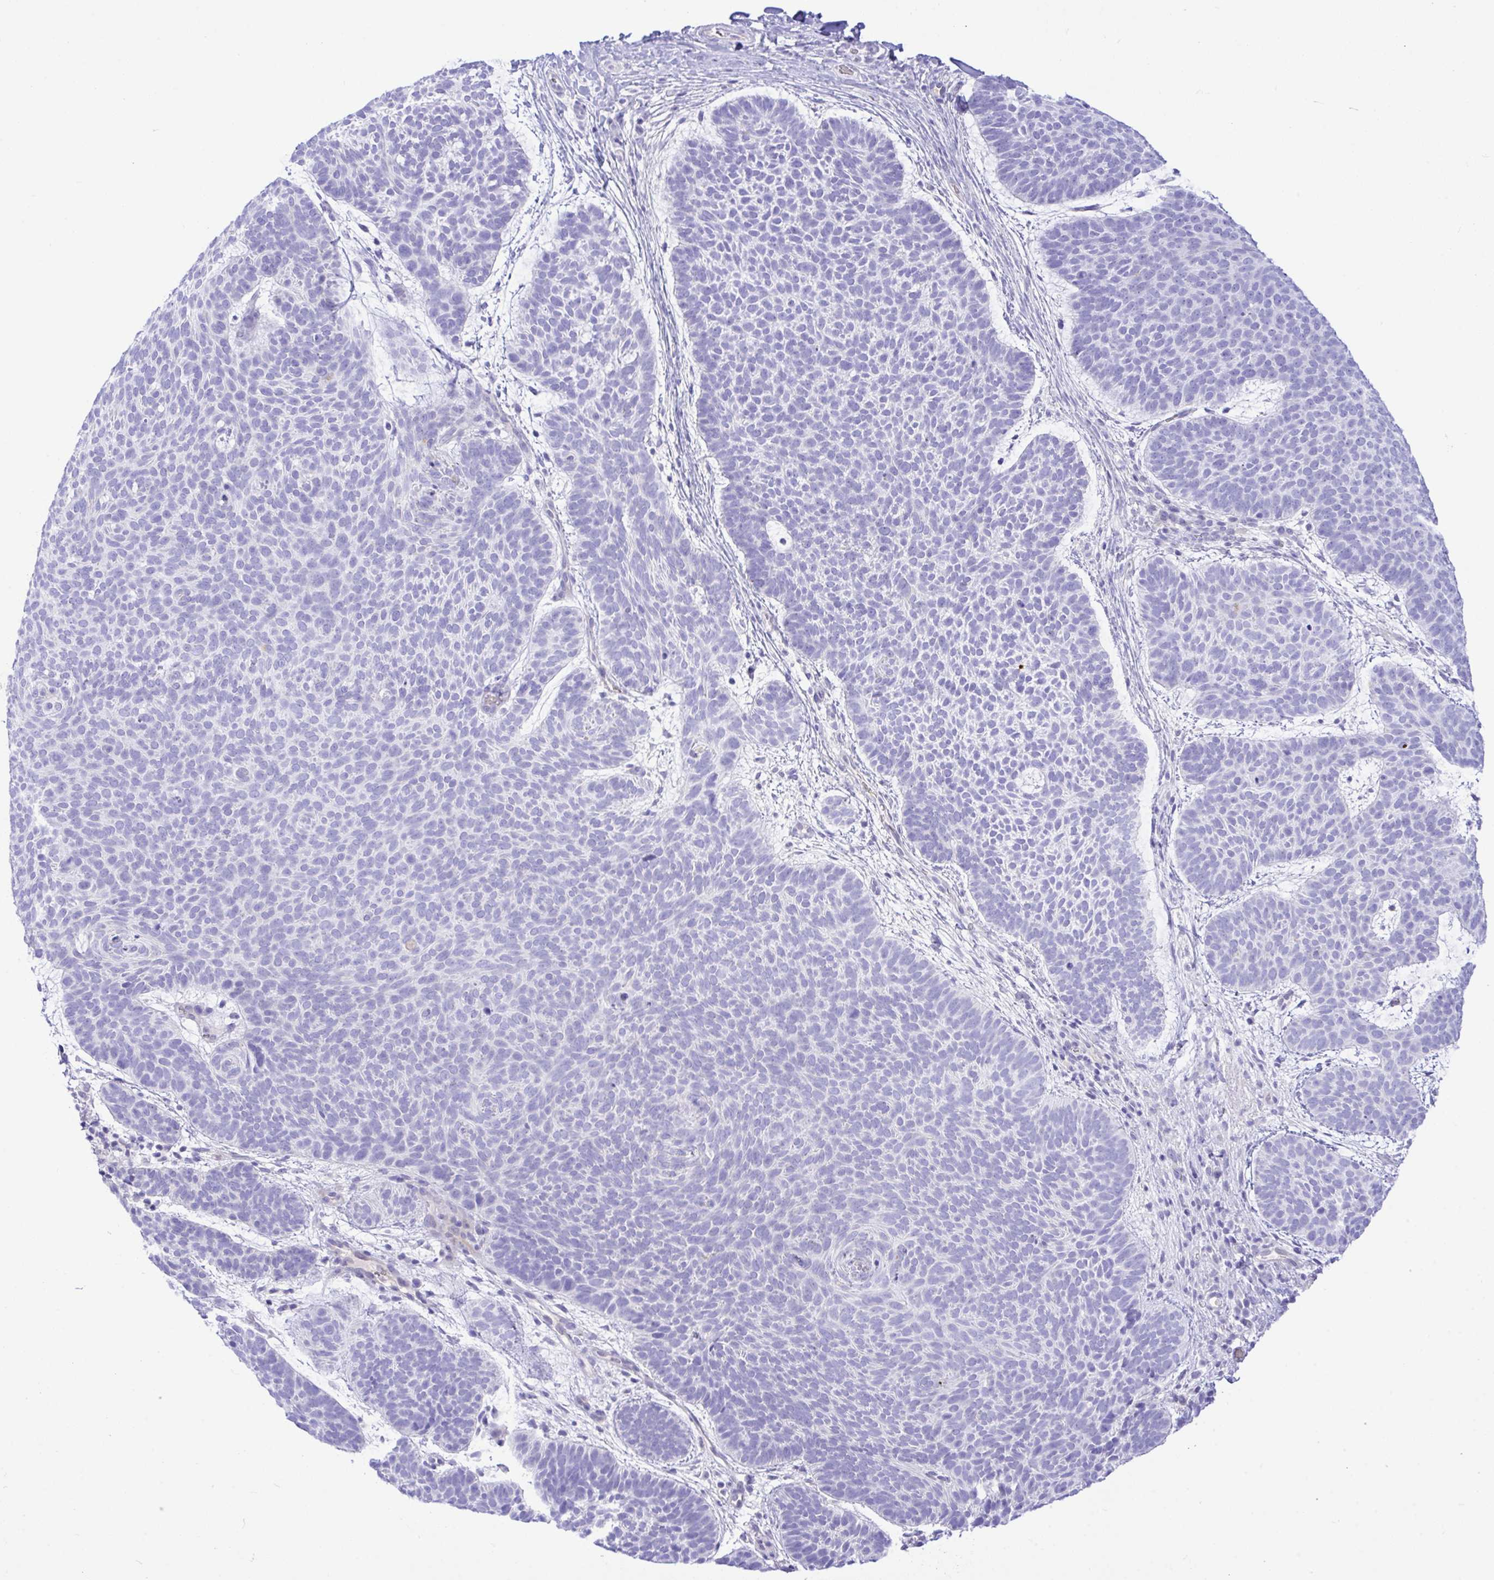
{"staining": {"intensity": "negative", "quantity": "none", "location": "none"}, "tissue": "skin cancer", "cell_type": "Tumor cells", "image_type": "cancer", "snomed": [{"axis": "morphology", "description": "Basal cell carcinoma"}, {"axis": "topography", "description": "Skin"}, {"axis": "topography", "description": "Skin of face"}], "caption": "Immunohistochemistry (IHC) photomicrograph of human basal cell carcinoma (skin) stained for a protein (brown), which reveals no expression in tumor cells. The staining is performed using DAB brown chromogen with nuclei counter-stained in using hematoxylin.", "gene": "ZNF221", "patient": {"sex": "male", "age": 73}}